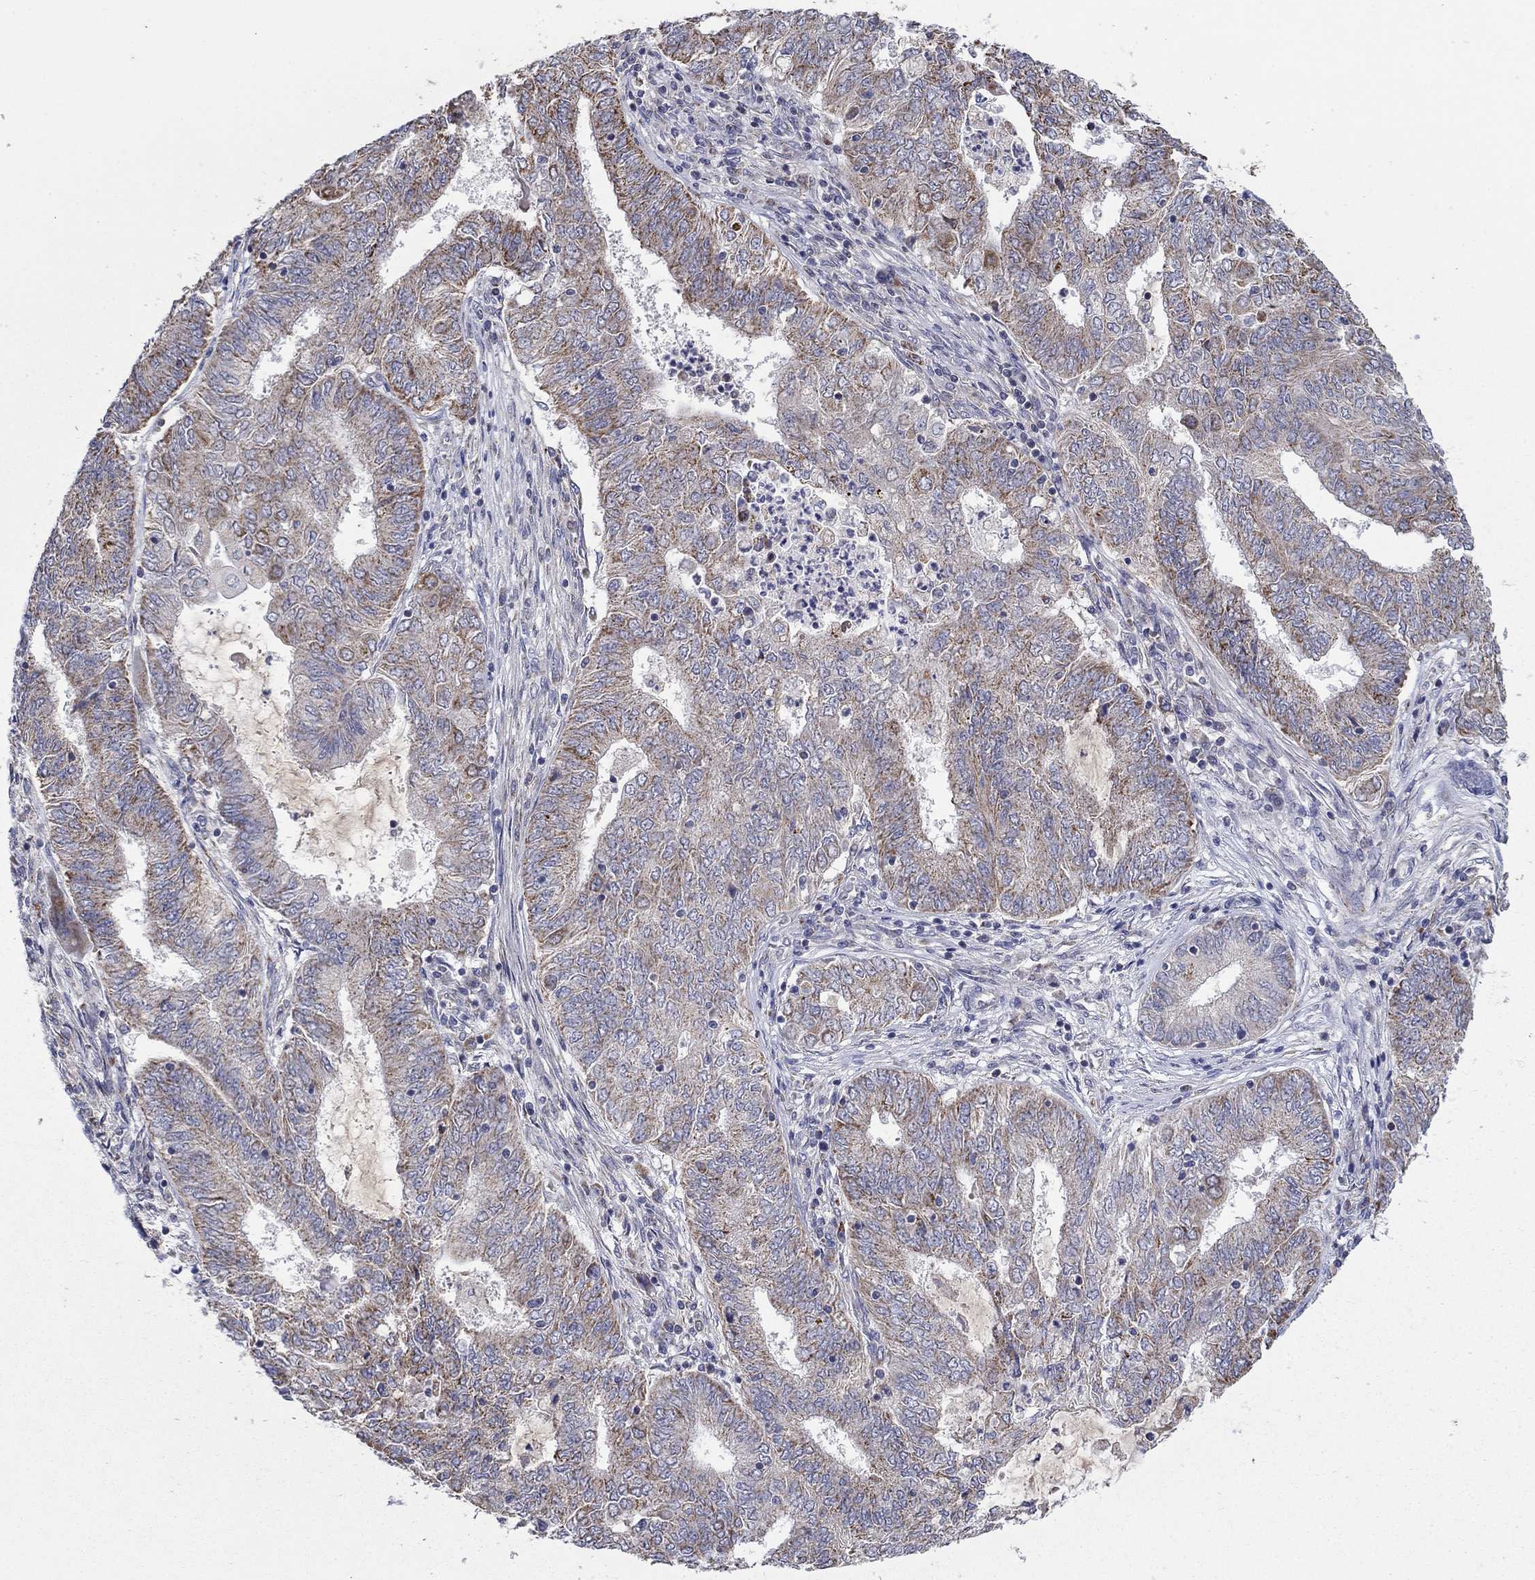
{"staining": {"intensity": "moderate", "quantity": "<25%", "location": "cytoplasmic/membranous"}, "tissue": "endometrial cancer", "cell_type": "Tumor cells", "image_type": "cancer", "snomed": [{"axis": "morphology", "description": "Adenocarcinoma, NOS"}, {"axis": "topography", "description": "Endometrium"}], "caption": "An image showing moderate cytoplasmic/membranous expression in approximately <25% of tumor cells in endometrial cancer, as visualized by brown immunohistochemical staining.", "gene": "HPS5", "patient": {"sex": "female", "age": 62}}